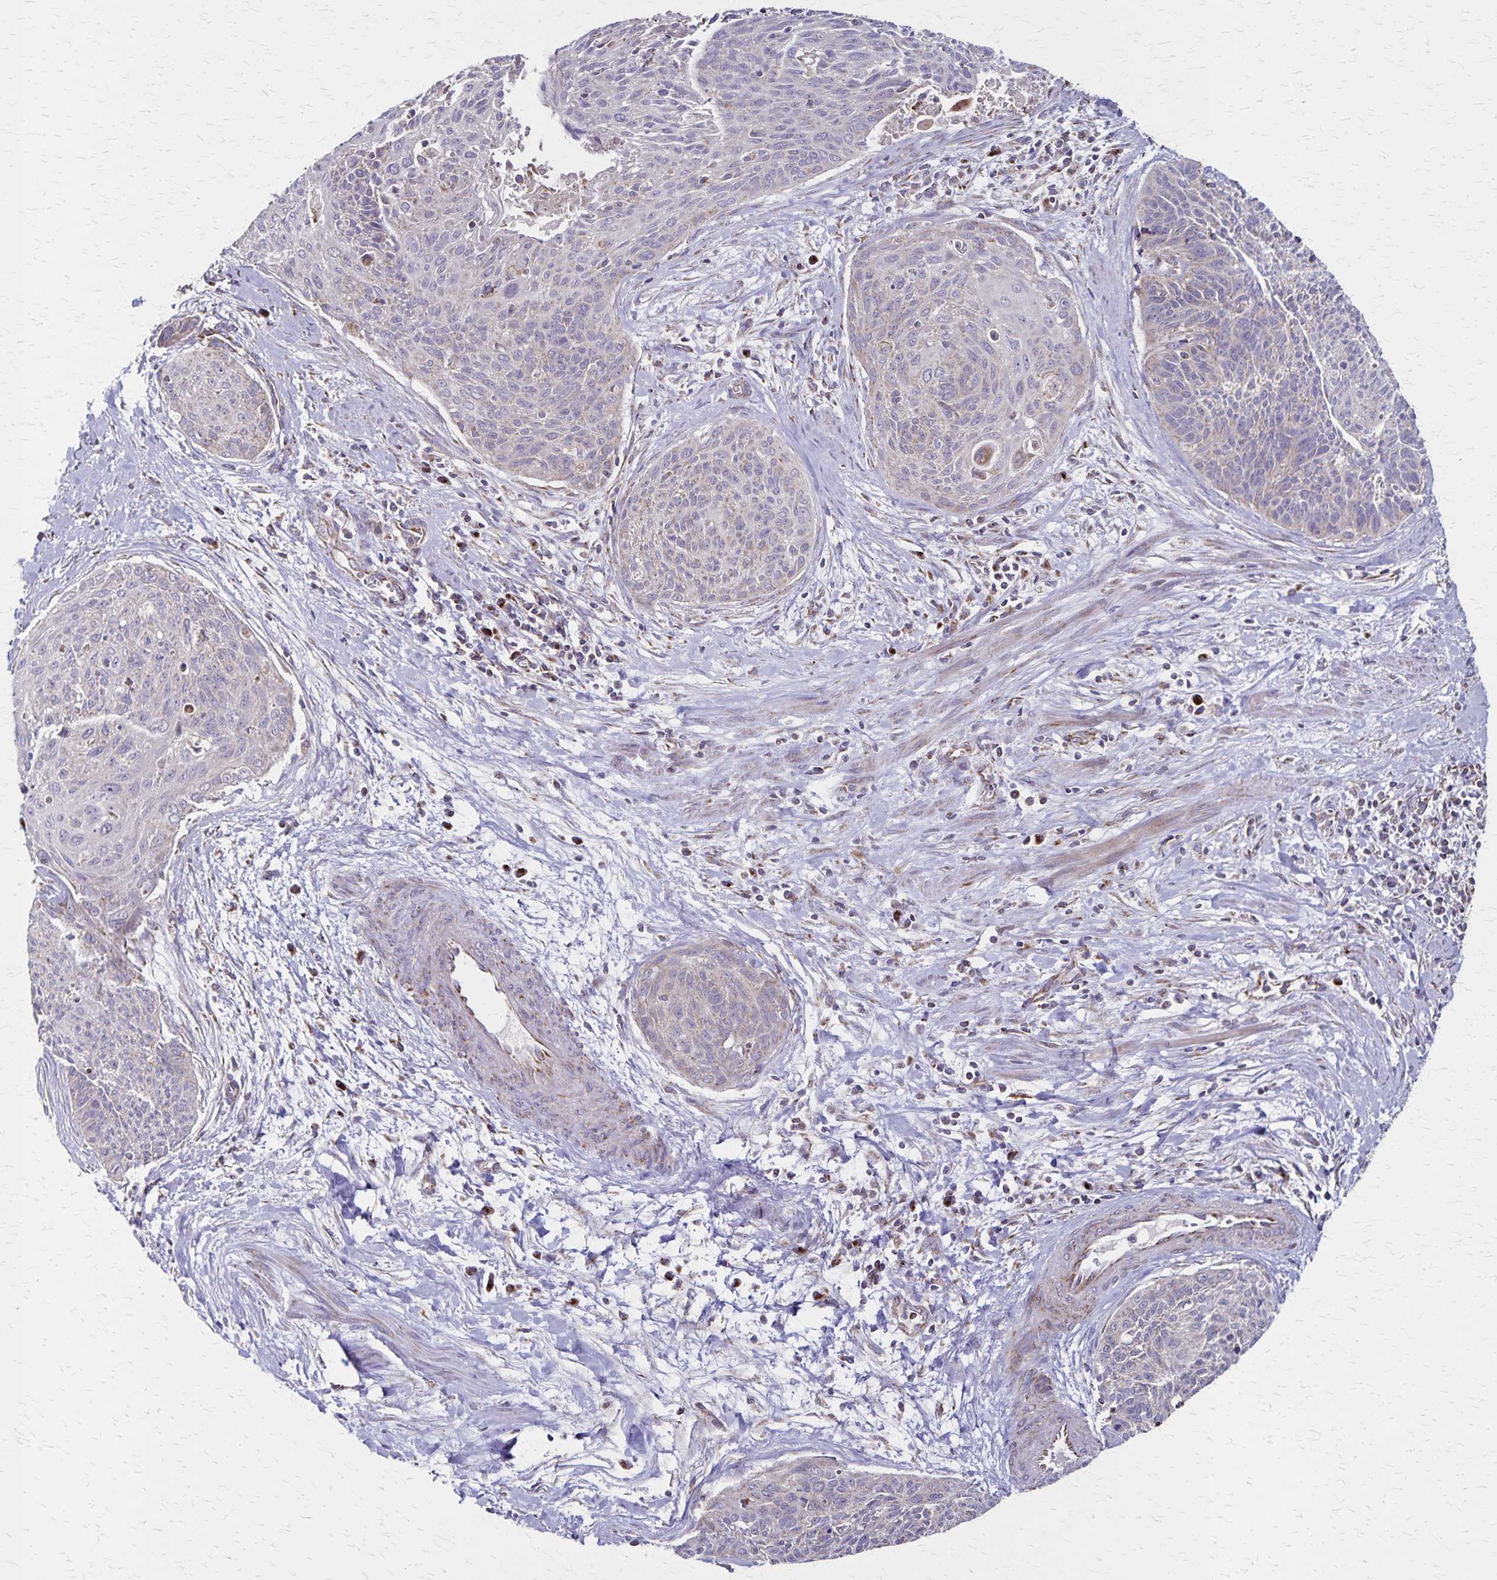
{"staining": {"intensity": "negative", "quantity": "none", "location": "none"}, "tissue": "cervical cancer", "cell_type": "Tumor cells", "image_type": "cancer", "snomed": [{"axis": "morphology", "description": "Squamous cell carcinoma, NOS"}, {"axis": "topography", "description": "Cervix"}], "caption": "IHC of human cervical cancer displays no staining in tumor cells. Brightfield microscopy of IHC stained with DAB (3,3'-diaminobenzidine) (brown) and hematoxylin (blue), captured at high magnification.", "gene": "NFS1", "patient": {"sex": "female", "age": 55}}